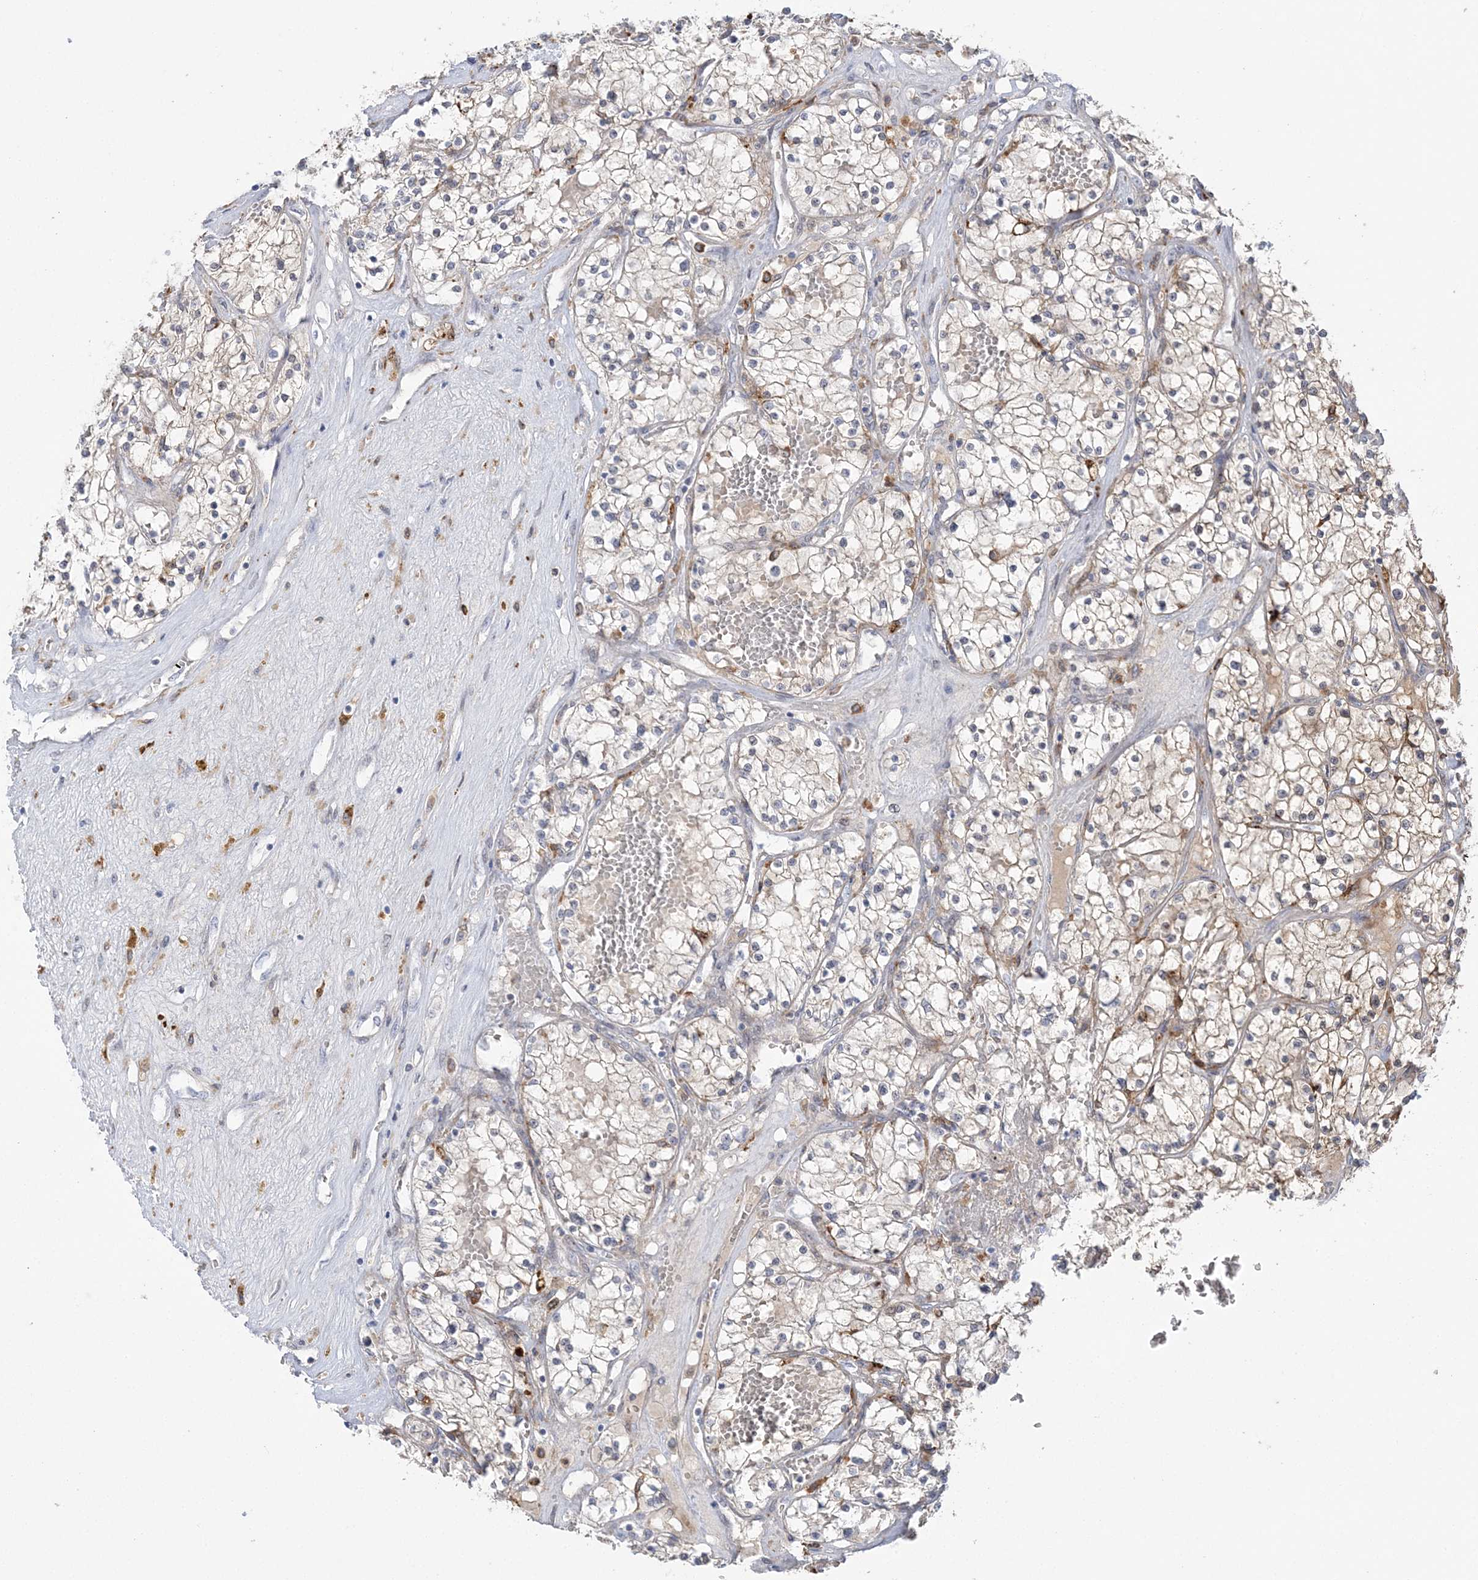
{"staining": {"intensity": "weak", "quantity": ">75%", "location": "cytoplasmic/membranous"}, "tissue": "renal cancer", "cell_type": "Tumor cells", "image_type": "cancer", "snomed": [{"axis": "morphology", "description": "Normal tissue, NOS"}, {"axis": "morphology", "description": "Adenocarcinoma, NOS"}, {"axis": "topography", "description": "Kidney"}], "caption": "A brown stain highlights weak cytoplasmic/membranous staining of a protein in renal cancer tumor cells.", "gene": "HAAO", "patient": {"sex": "male", "age": 68}}